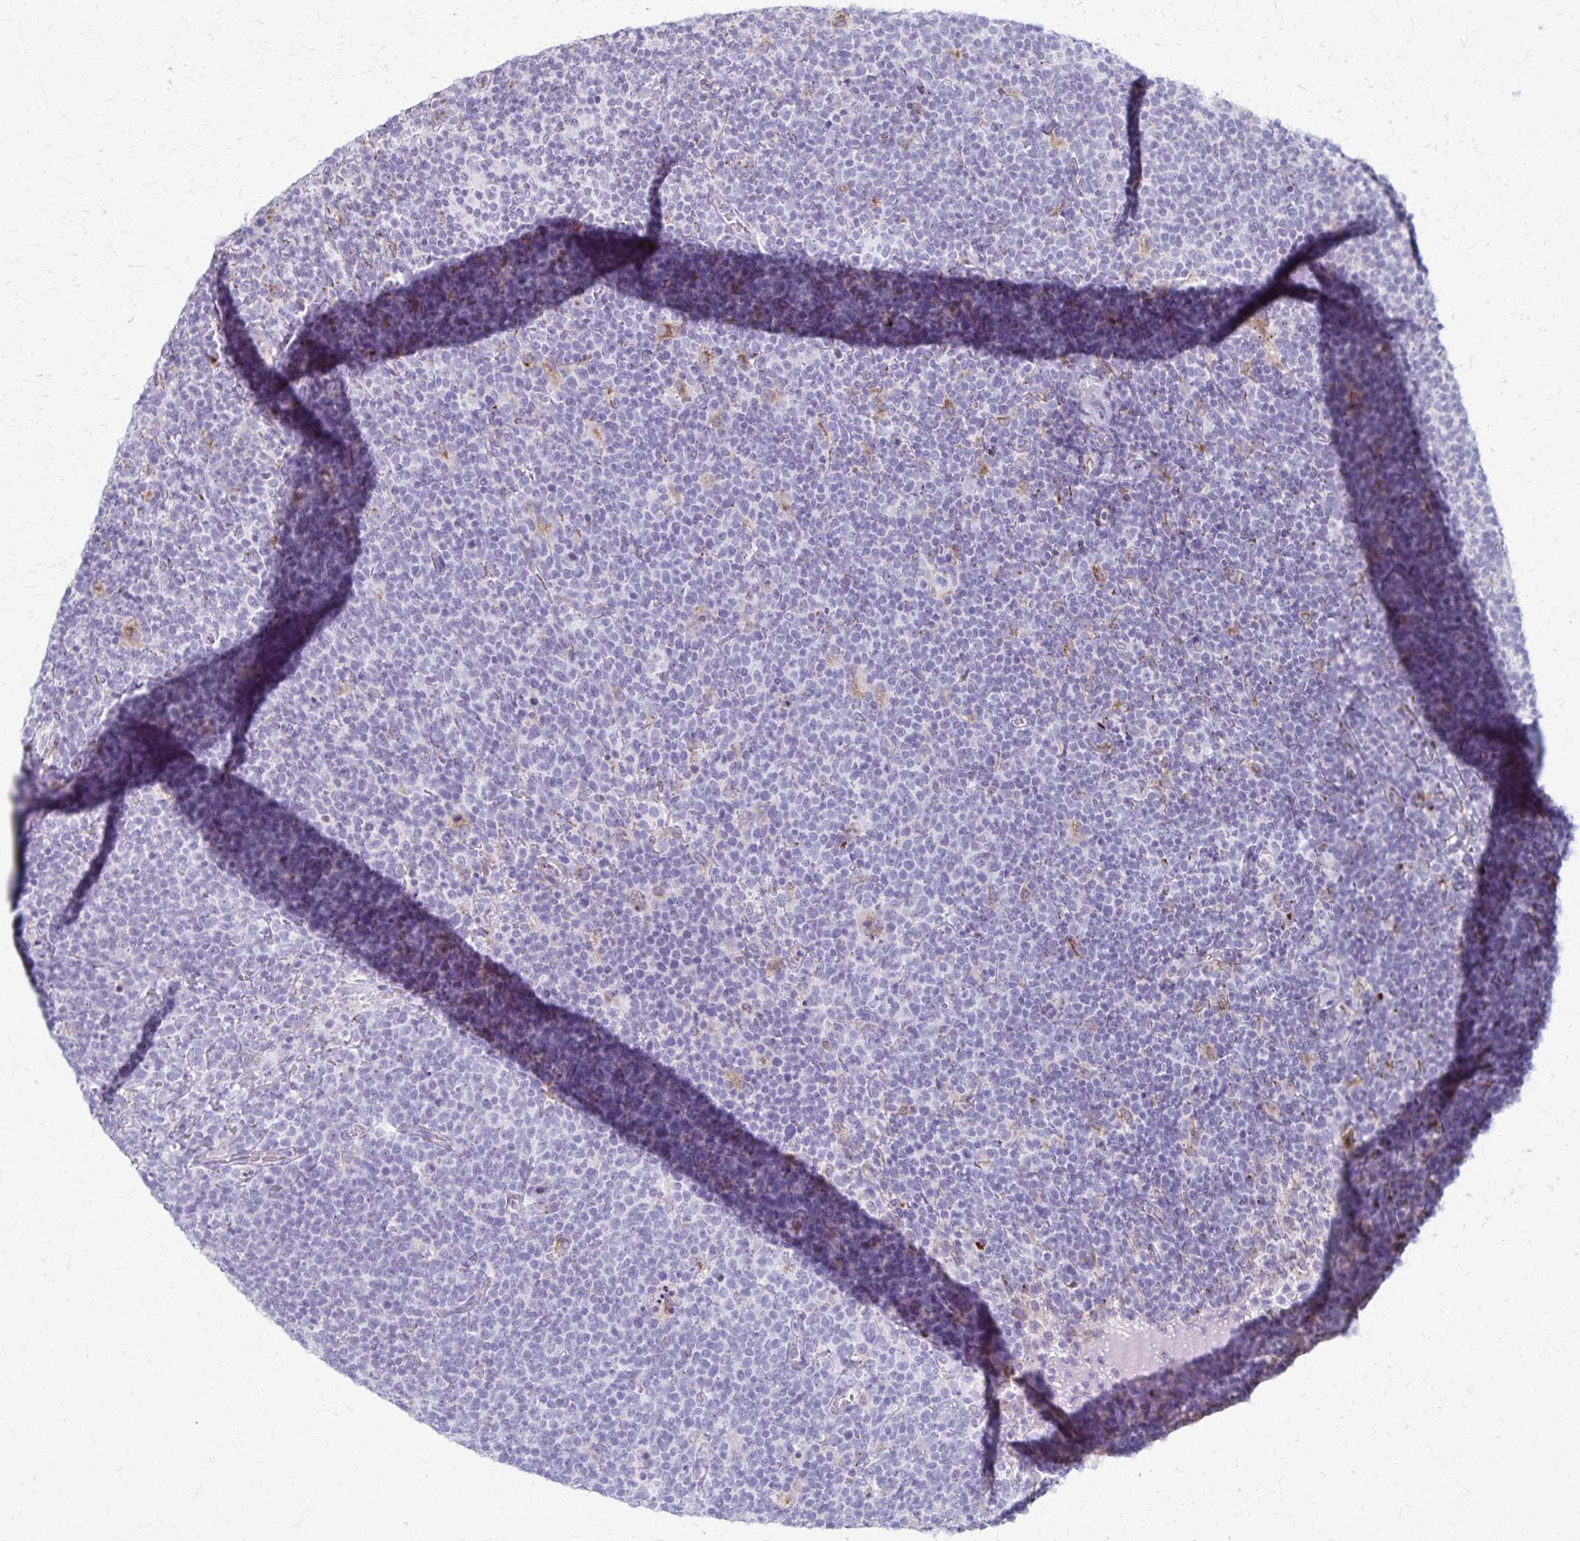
{"staining": {"intensity": "negative", "quantity": "none", "location": "none"}, "tissue": "lymphoma", "cell_type": "Tumor cells", "image_type": "cancer", "snomed": [{"axis": "morphology", "description": "Malignant lymphoma, non-Hodgkin's type, High grade"}, {"axis": "topography", "description": "Lymph node"}], "caption": "Protein analysis of lymphoma demonstrates no significant expression in tumor cells. (Immunohistochemistry (ihc), brightfield microscopy, high magnification).", "gene": "MCFD2", "patient": {"sex": "male", "age": 61}}